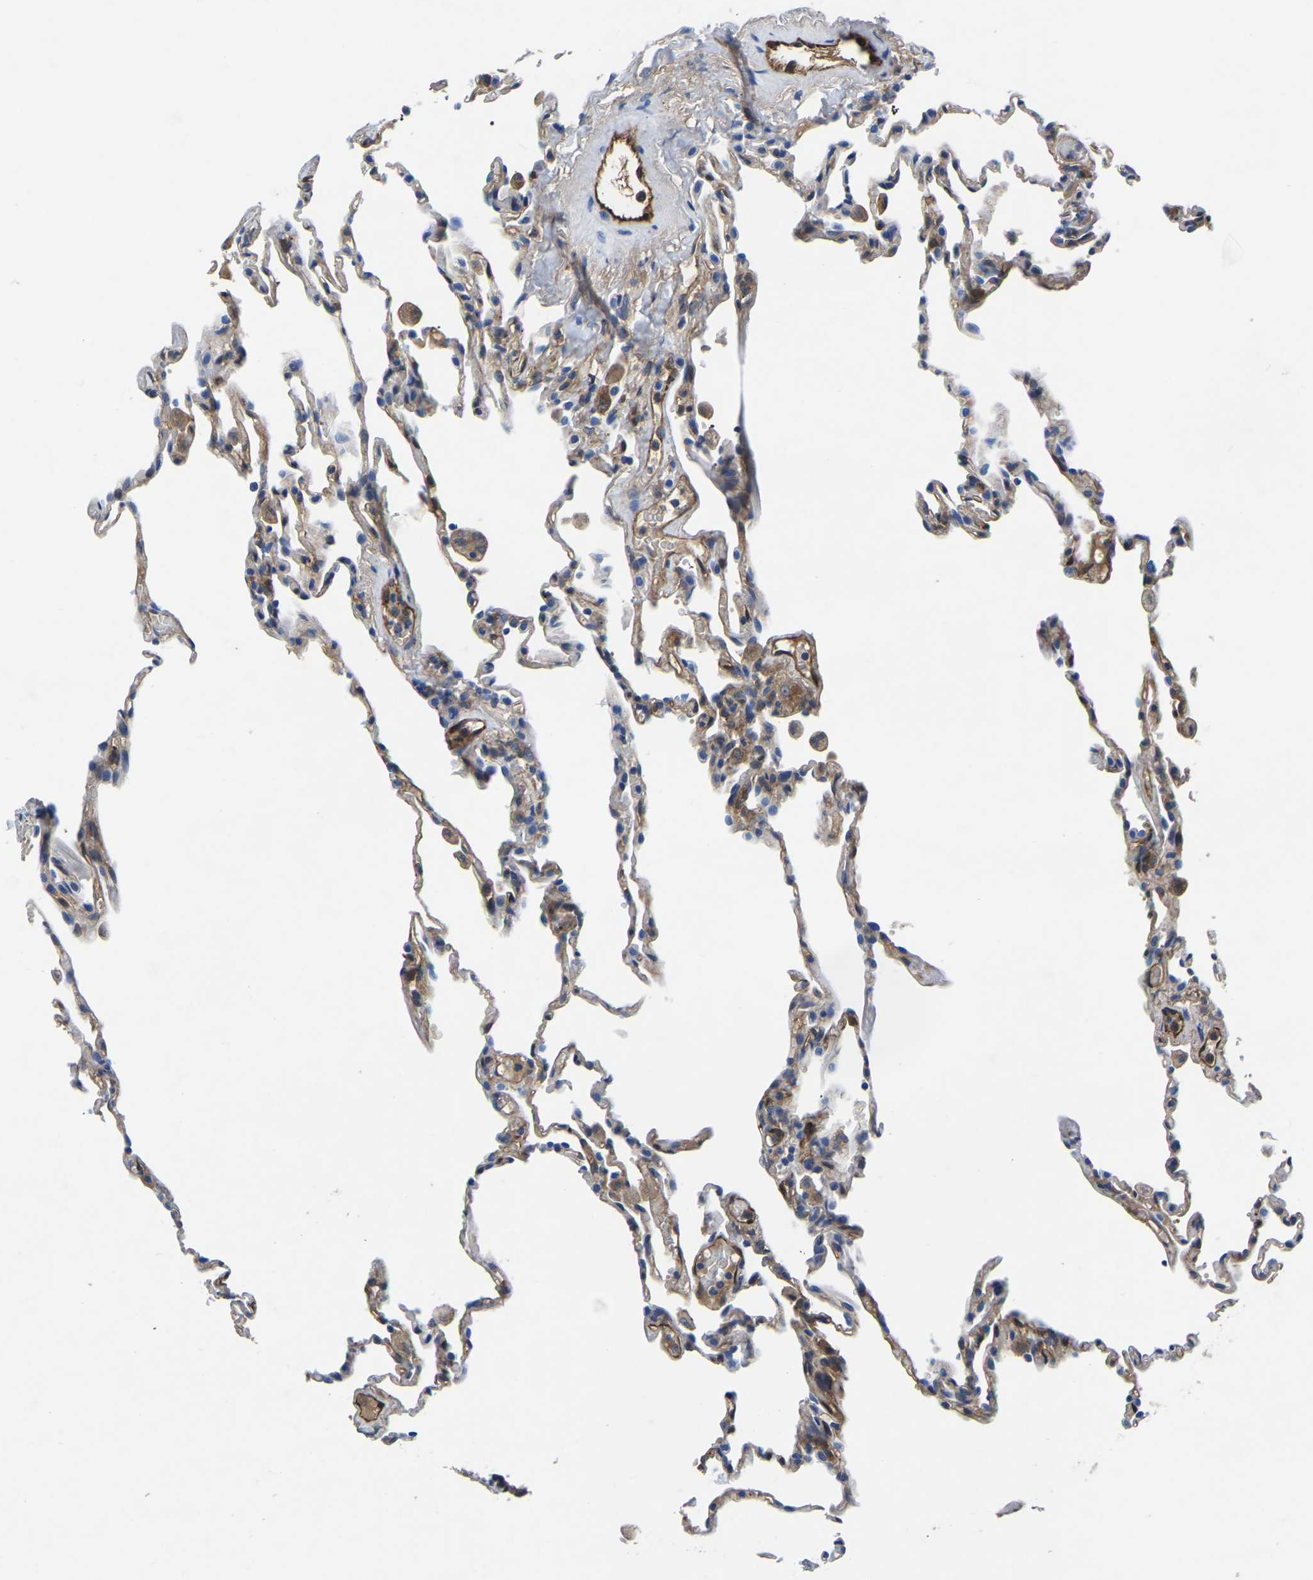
{"staining": {"intensity": "weak", "quantity": "25%-75%", "location": "cytoplasmic/membranous"}, "tissue": "lung", "cell_type": "Alveolar cells", "image_type": "normal", "snomed": [{"axis": "morphology", "description": "Normal tissue, NOS"}, {"axis": "topography", "description": "Lung"}], "caption": "Immunohistochemistry (IHC) photomicrograph of benign lung: lung stained using immunohistochemistry exhibits low levels of weak protein expression localized specifically in the cytoplasmic/membranous of alveolar cells, appearing as a cytoplasmic/membranous brown color.", "gene": "ATG2B", "patient": {"sex": "male", "age": 59}}